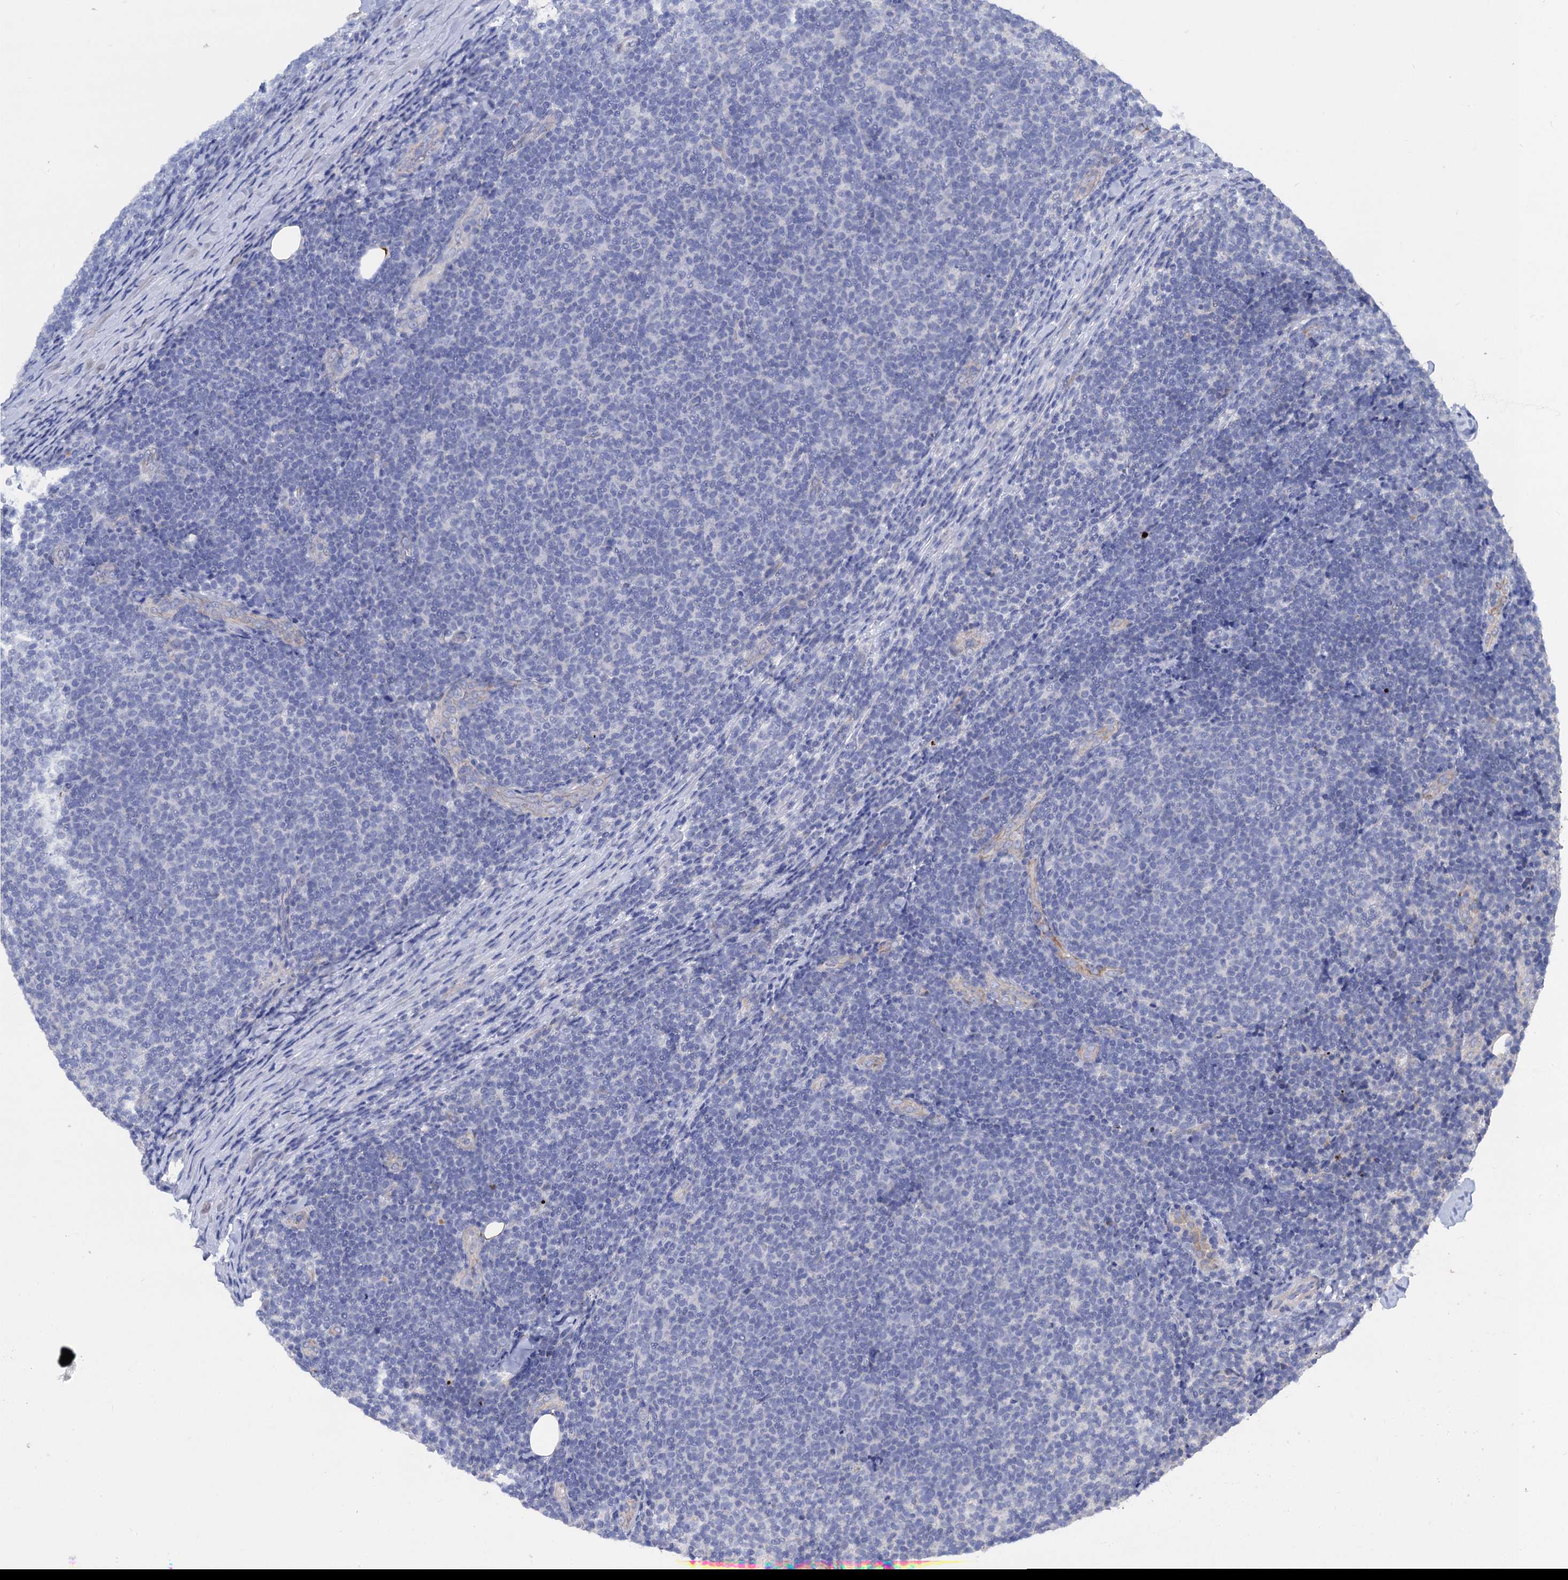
{"staining": {"intensity": "negative", "quantity": "none", "location": "none"}, "tissue": "lymphoma", "cell_type": "Tumor cells", "image_type": "cancer", "snomed": [{"axis": "morphology", "description": "Malignant lymphoma, non-Hodgkin's type, Low grade"}, {"axis": "topography", "description": "Lymph node"}], "caption": "Image shows no significant protein expression in tumor cells of low-grade malignant lymphoma, non-Hodgkin's type.", "gene": "FREM3", "patient": {"sex": "male", "age": 66}}